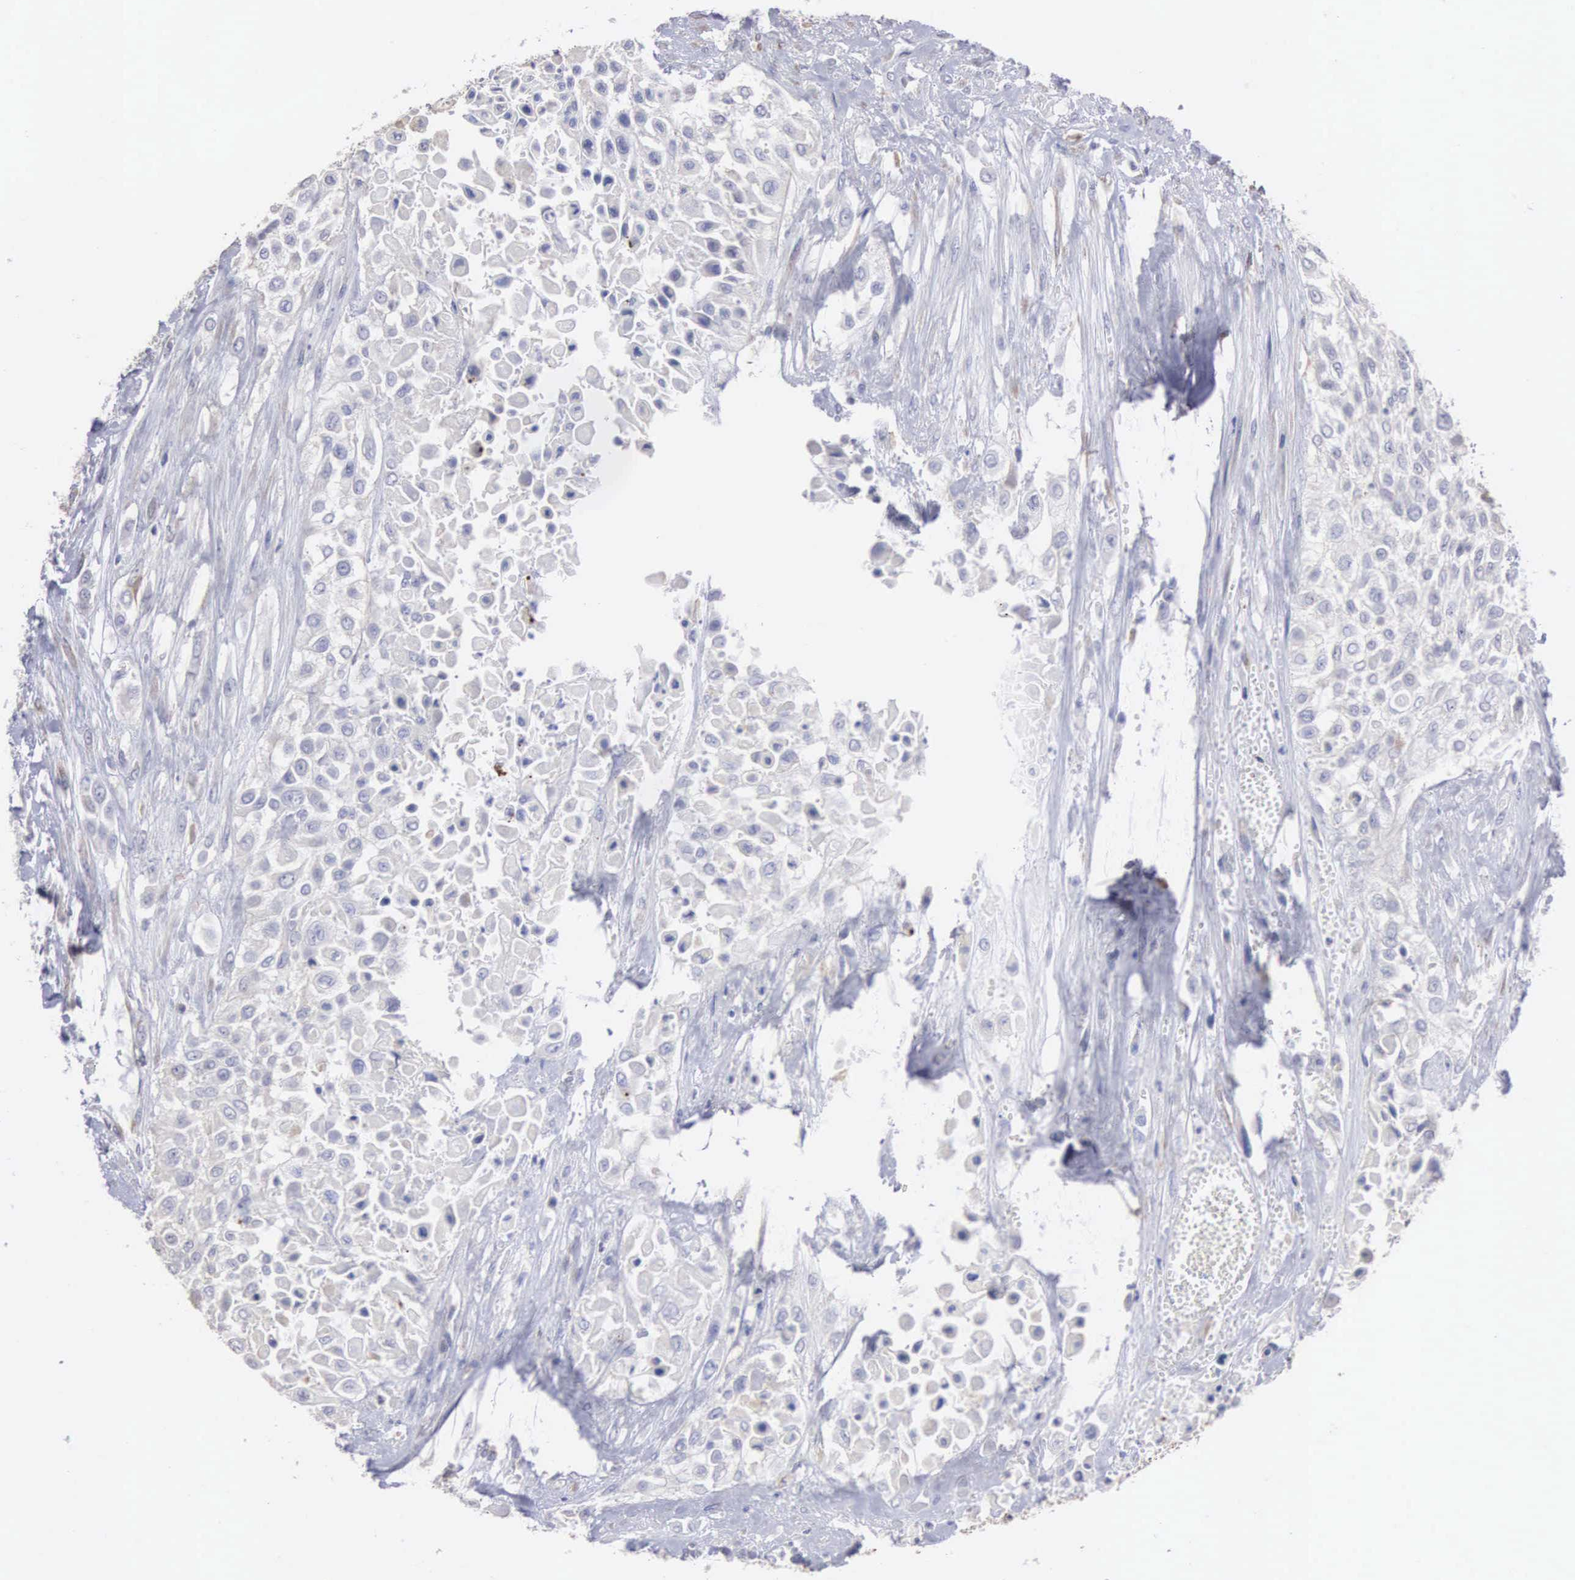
{"staining": {"intensity": "negative", "quantity": "none", "location": "none"}, "tissue": "urothelial cancer", "cell_type": "Tumor cells", "image_type": "cancer", "snomed": [{"axis": "morphology", "description": "Urothelial carcinoma, High grade"}, {"axis": "topography", "description": "Urinary bladder"}], "caption": "DAB immunohistochemical staining of urothelial carcinoma (high-grade) shows no significant positivity in tumor cells. The staining is performed using DAB (3,3'-diaminobenzidine) brown chromogen with nuclei counter-stained in using hematoxylin.", "gene": "LIN52", "patient": {"sex": "male", "age": 57}}